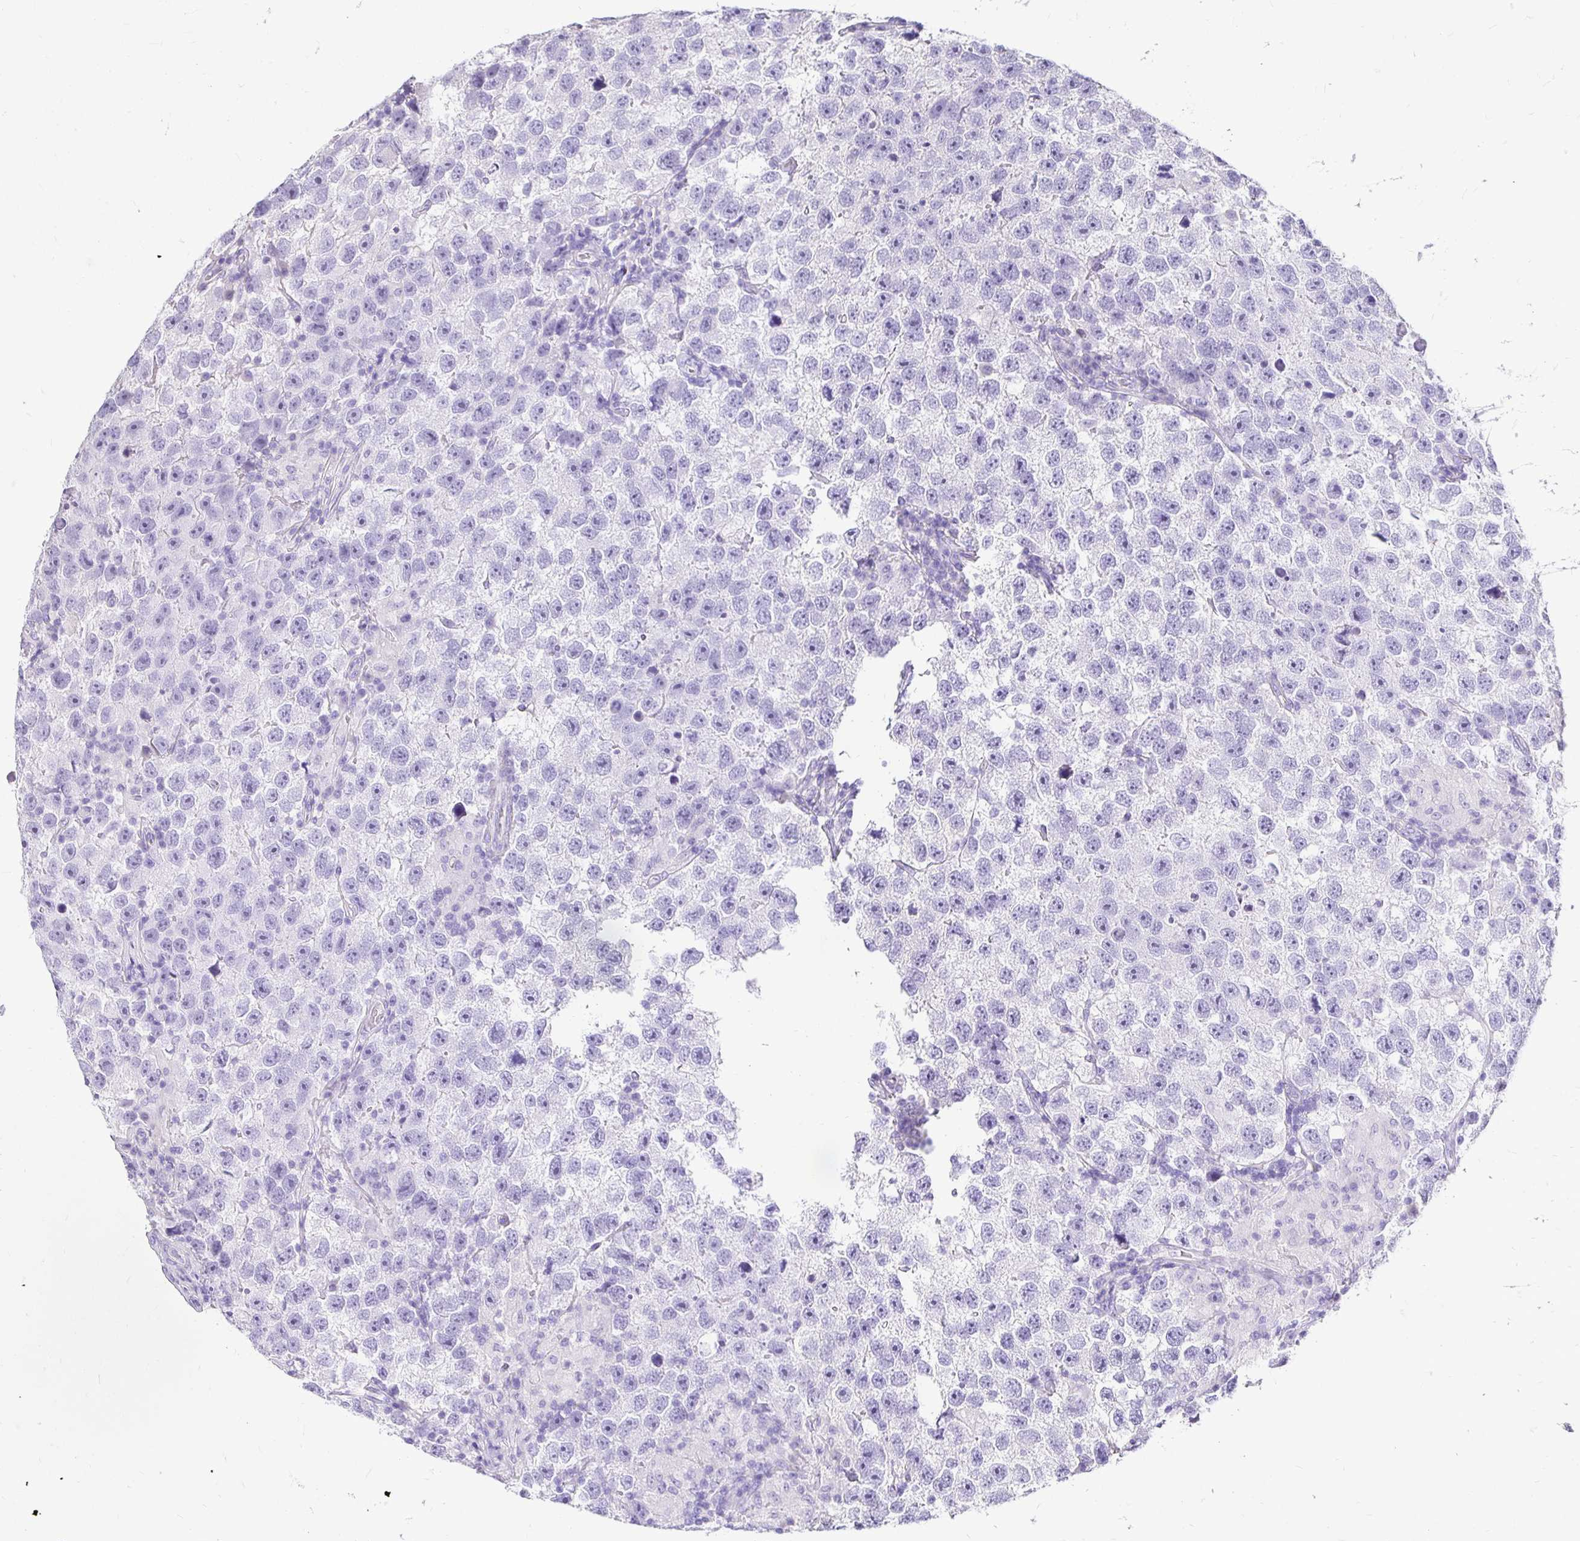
{"staining": {"intensity": "negative", "quantity": "none", "location": "none"}, "tissue": "testis cancer", "cell_type": "Tumor cells", "image_type": "cancer", "snomed": [{"axis": "morphology", "description": "Seminoma, NOS"}, {"axis": "topography", "description": "Testis"}], "caption": "A photomicrograph of testis seminoma stained for a protein exhibits no brown staining in tumor cells.", "gene": "TAF1D", "patient": {"sex": "male", "age": 26}}